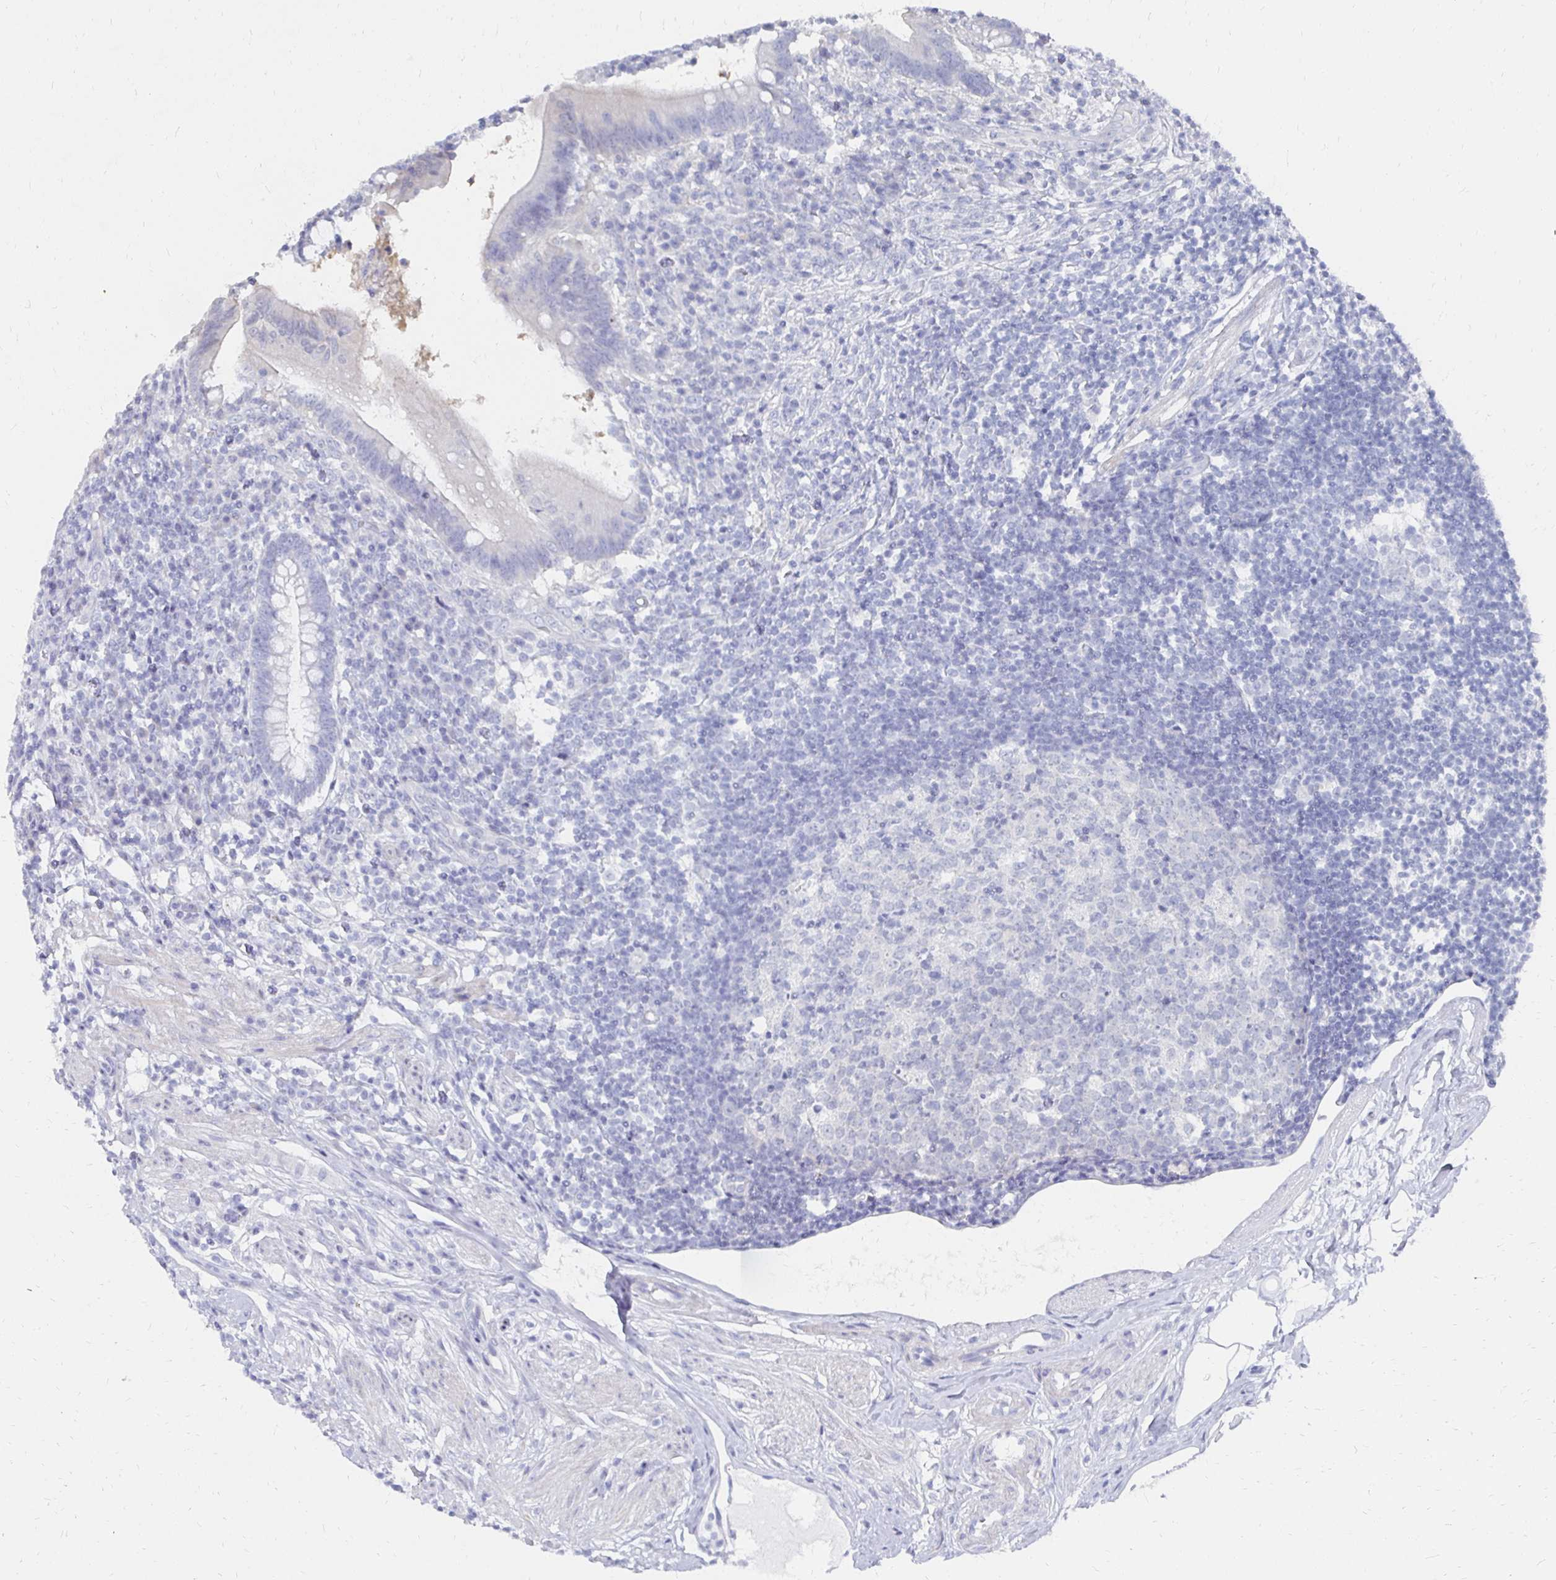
{"staining": {"intensity": "negative", "quantity": "none", "location": "none"}, "tissue": "appendix", "cell_type": "Glandular cells", "image_type": "normal", "snomed": [{"axis": "morphology", "description": "Normal tissue, NOS"}, {"axis": "topography", "description": "Appendix"}], "caption": "An immunohistochemistry (IHC) photomicrograph of benign appendix is shown. There is no staining in glandular cells of appendix.", "gene": "SYCP3", "patient": {"sex": "female", "age": 56}}